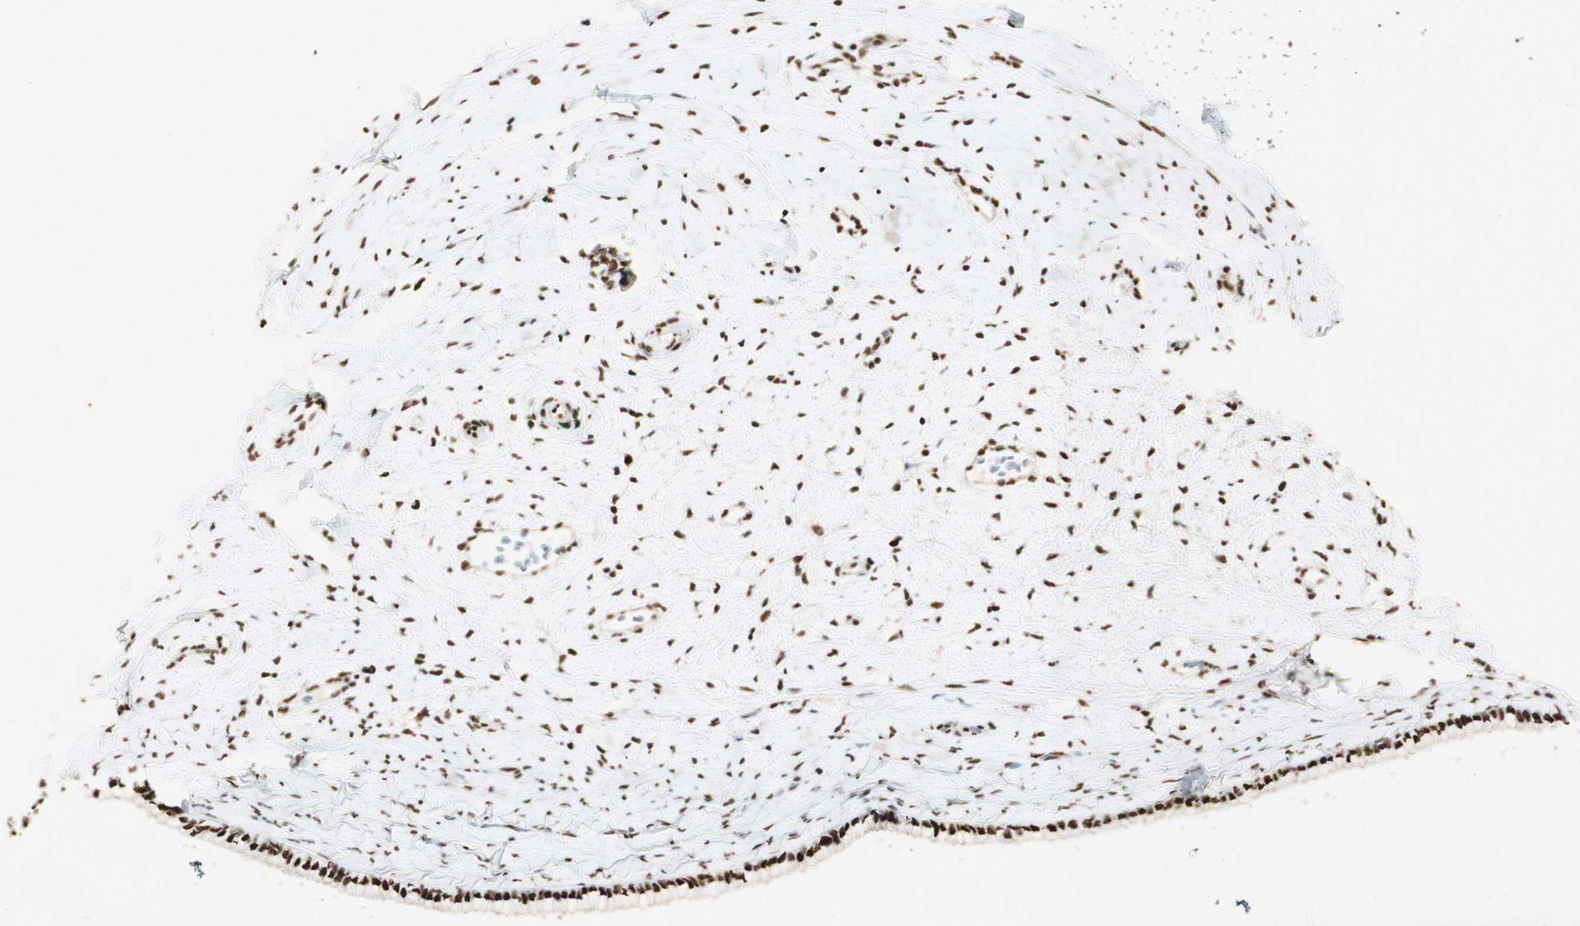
{"staining": {"intensity": "strong", "quantity": ">75%", "location": "nuclear"}, "tissue": "cervix", "cell_type": "Glandular cells", "image_type": "normal", "snomed": [{"axis": "morphology", "description": "Normal tissue, NOS"}, {"axis": "topography", "description": "Cervix"}], "caption": "Glandular cells demonstrate strong nuclear expression in approximately >75% of cells in benign cervix. (Stains: DAB in brown, nuclei in blue, Microscopy: brightfield microscopy at high magnification).", "gene": "HNRNPA2B1", "patient": {"sex": "female", "age": 39}}